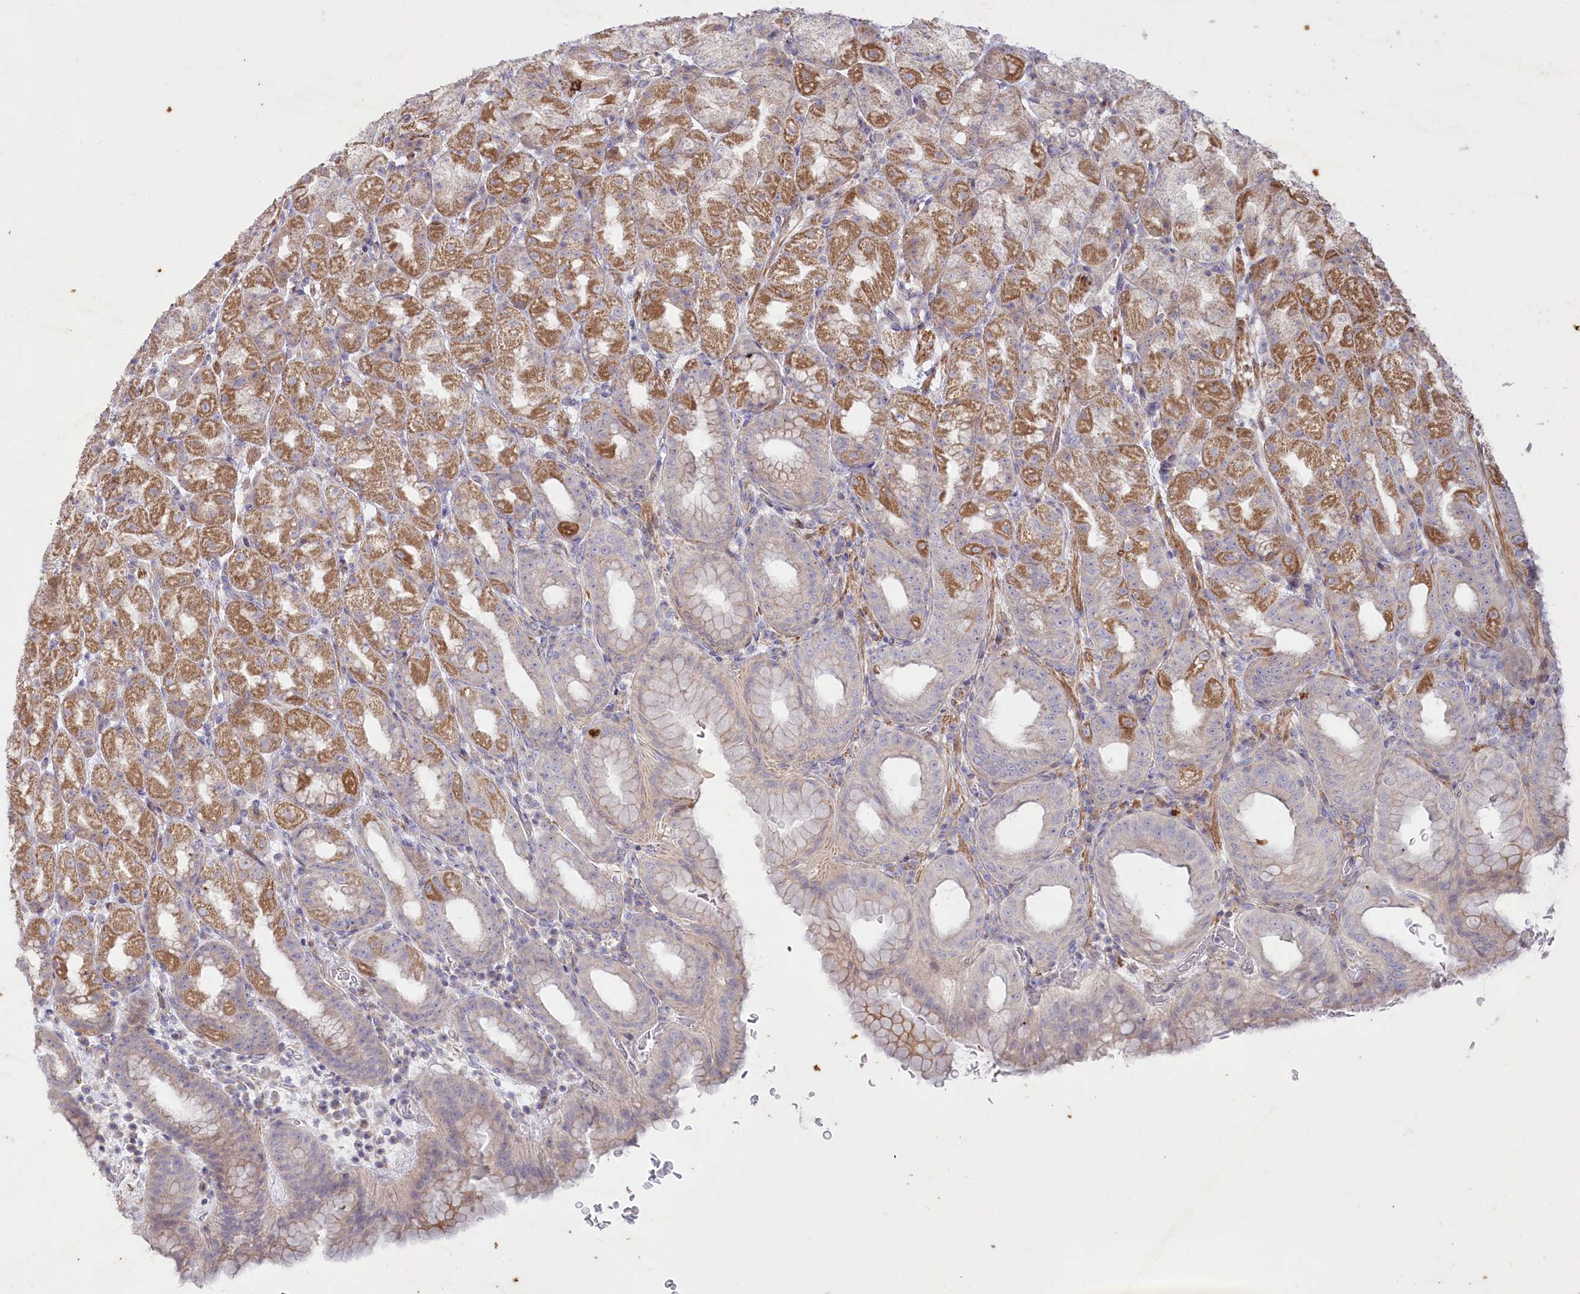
{"staining": {"intensity": "moderate", "quantity": "25%-75%", "location": "cytoplasmic/membranous"}, "tissue": "stomach", "cell_type": "Glandular cells", "image_type": "normal", "snomed": [{"axis": "morphology", "description": "Normal tissue, NOS"}, {"axis": "topography", "description": "Stomach, upper"}], "caption": "A brown stain shows moderate cytoplasmic/membranous expression of a protein in glandular cells of normal stomach.", "gene": "MTG1", "patient": {"sex": "male", "age": 68}}